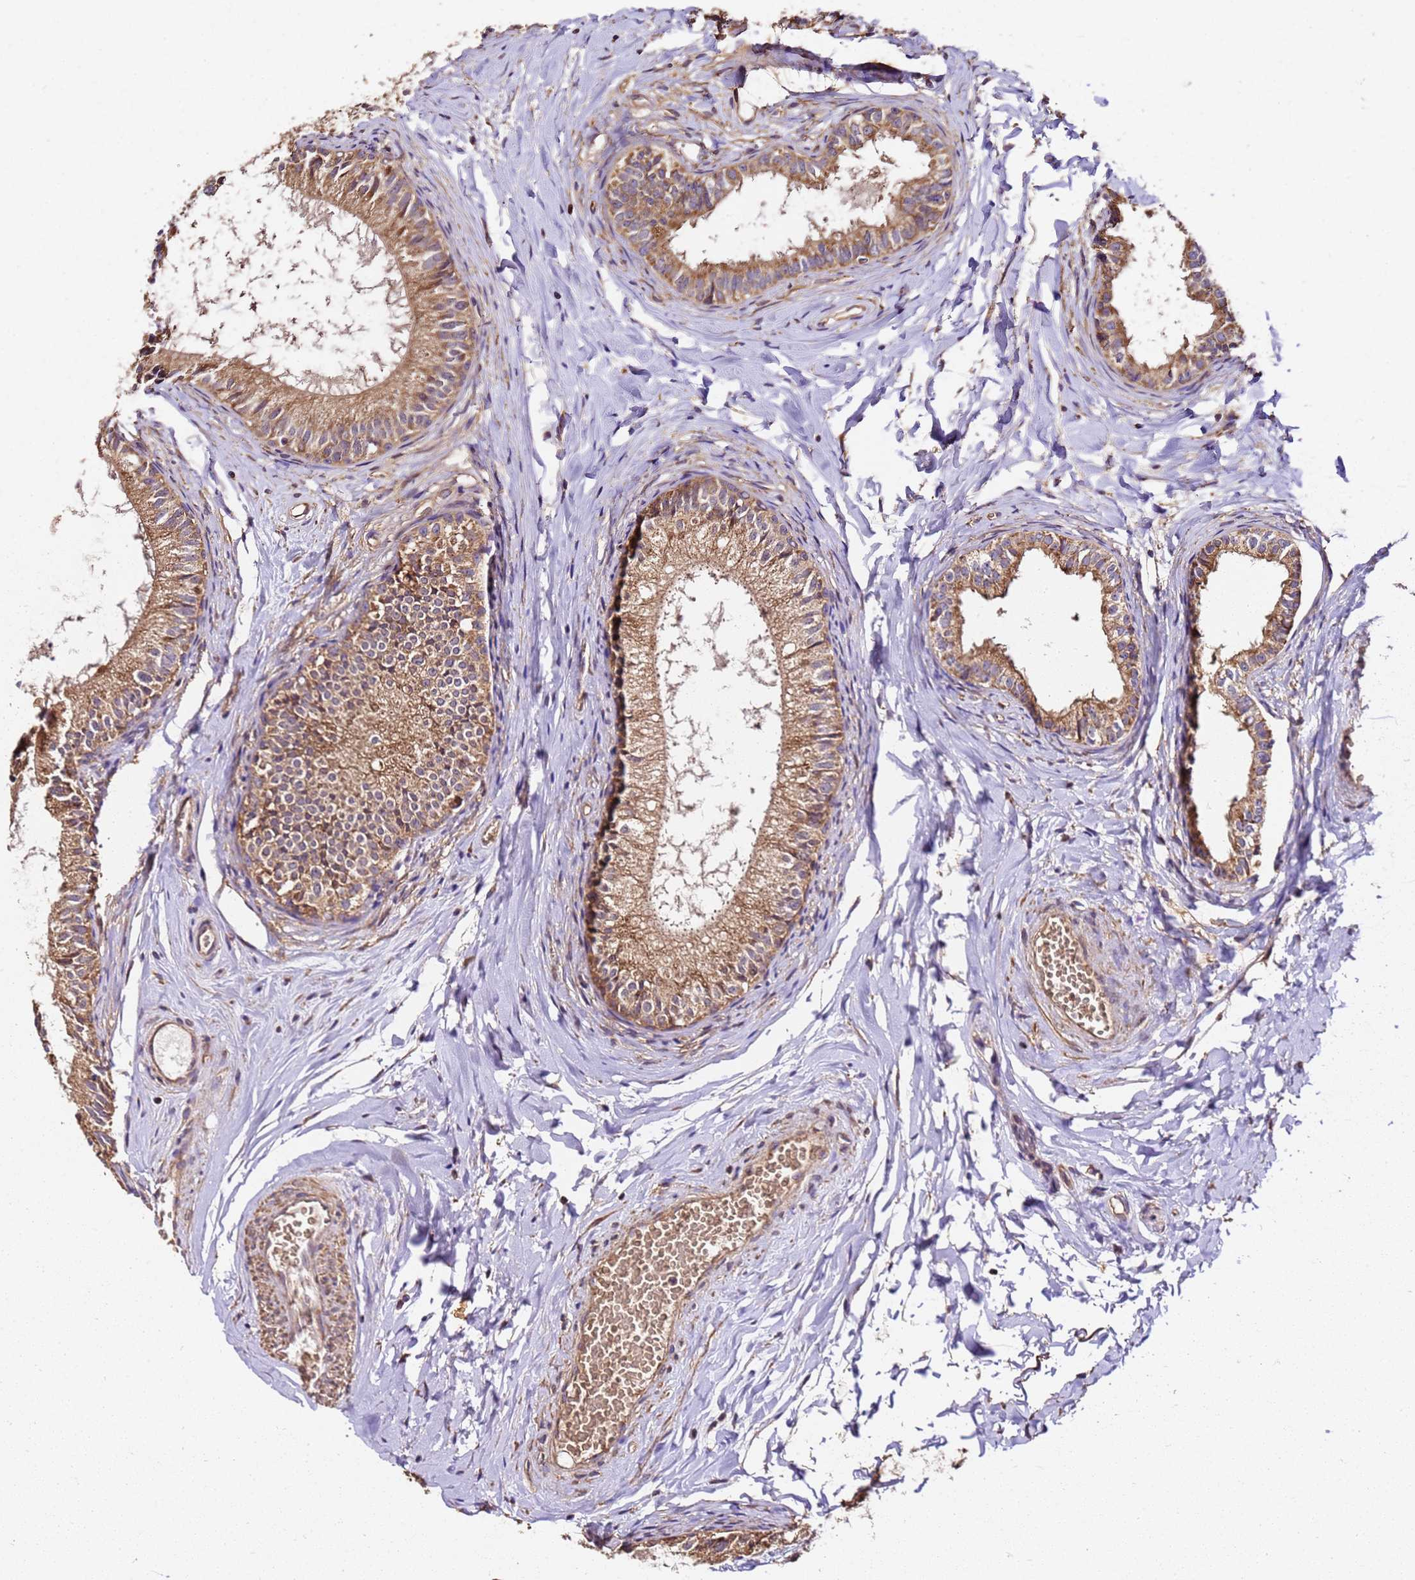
{"staining": {"intensity": "moderate", "quantity": ">75%", "location": "cytoplasmic/membranous"}, "tissue": "epididymis", "cell_type": "Glandular cells", "image_type": "normal", "snomed": [{"axis": "morphology", "description": "Normal tissue, NOS"}, {"axis": "topography", "description": "Epididymis"}], "caption": "Glandular cells reveal medium levels of moderate cytoplasmic/membranous staining in approximately >75% of cells in benign epididymis. The staining was performed using DAB, with brown indicating positive protein expression. Nuclei are stained blue with hematoxylin.", "gene": "LRRIQ1", "patient": {"sex": "male", "age": 34}}